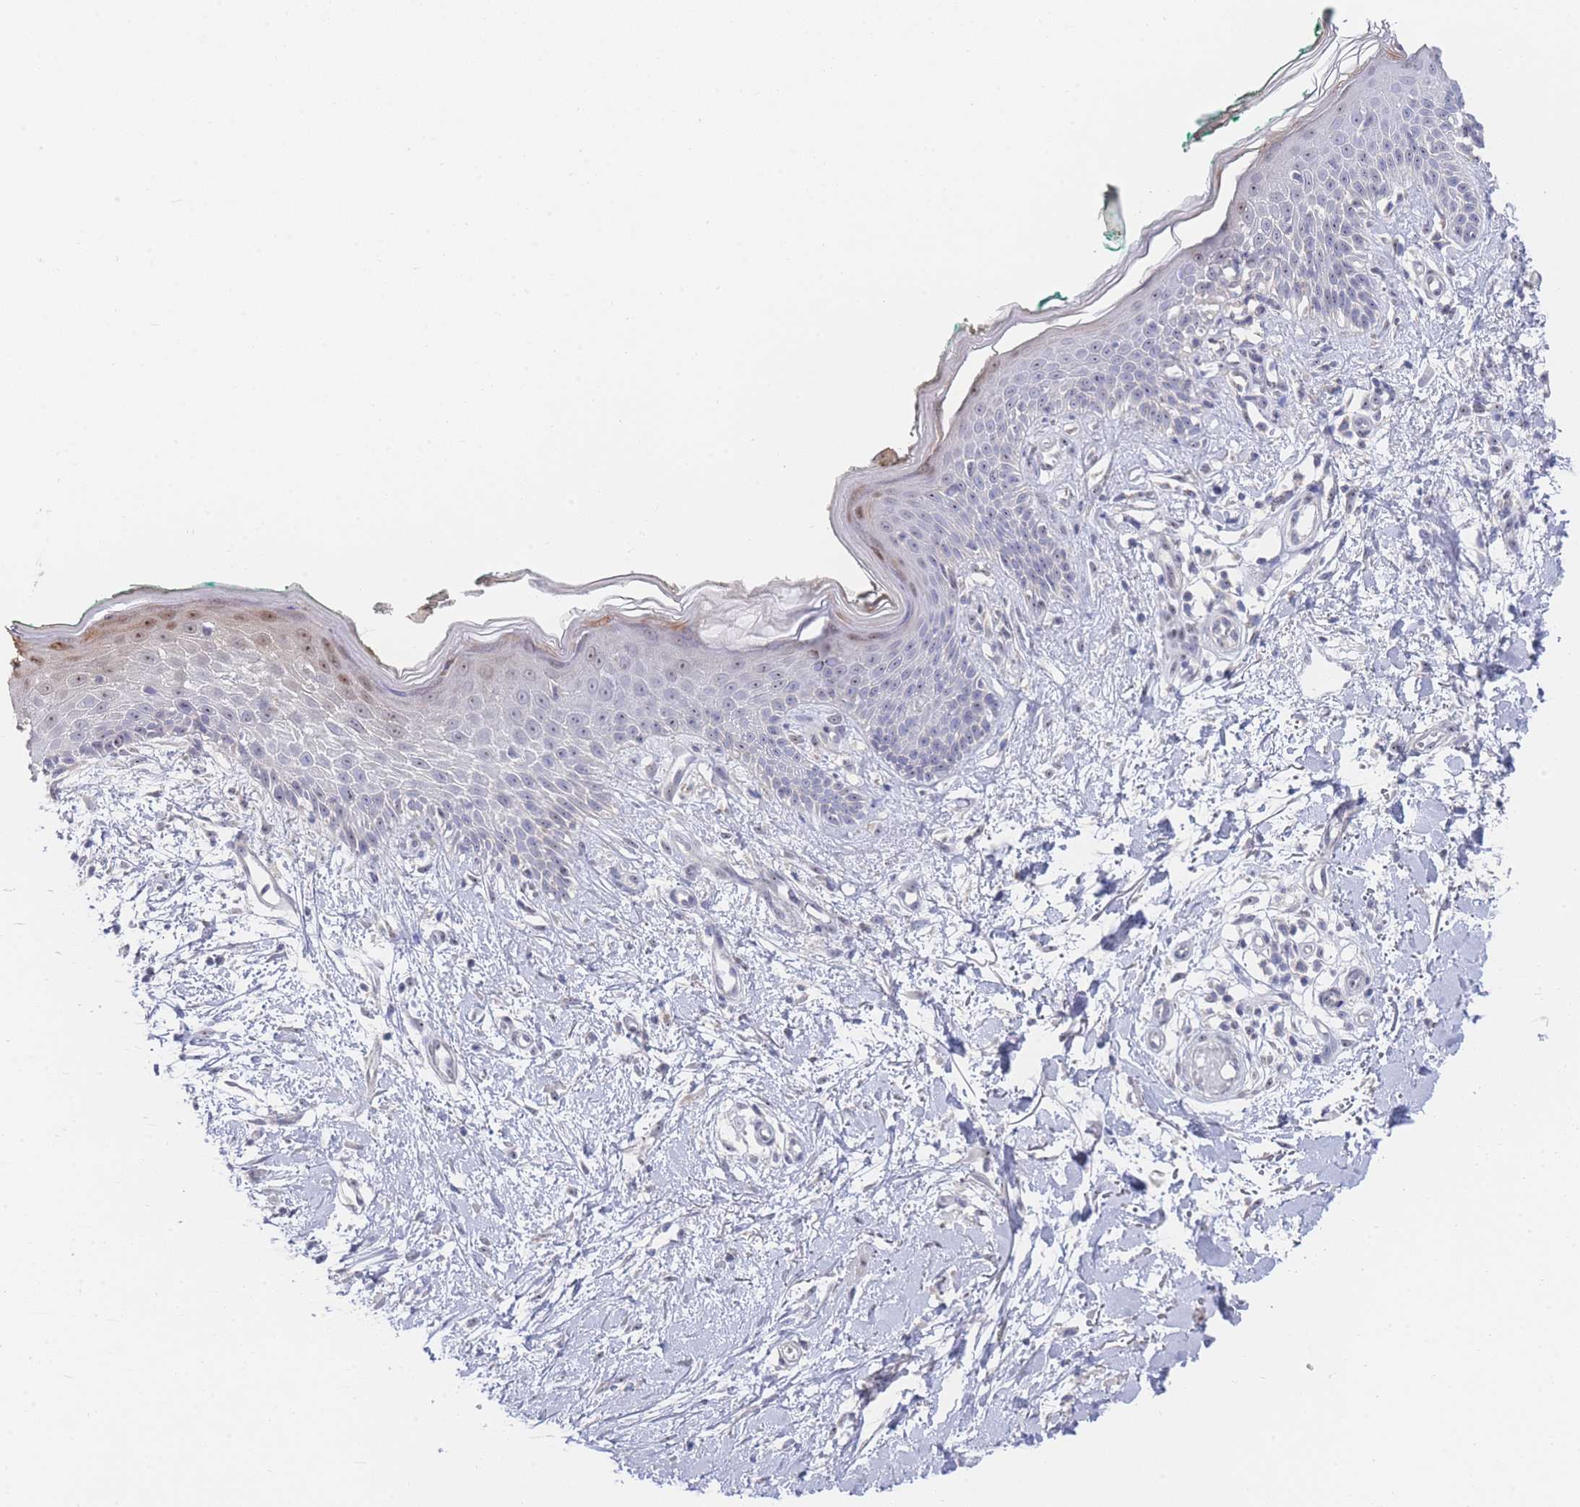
{"staining": {"intensity": "negative", "quantity": "none", "location": "none"}, "tissue": "skin", "cell_type": "Fibroblasts", "image_type": "normal", "snomed": [{"axis": "morphology", "description": "Normal tissue, NOS"}, {"axis": "morphology", "description": "Malignant melanoma, NOS"}, {"axis": "topography", "description": "Skin"}], "caption": "A high-resolution histopathology image shows immunohistochemistry (IHC) staining of normal skin, which displays no significant staining in fibroblasts.", "gene": "ZNF142", "patient": {"sex": "male", "age": 62}}